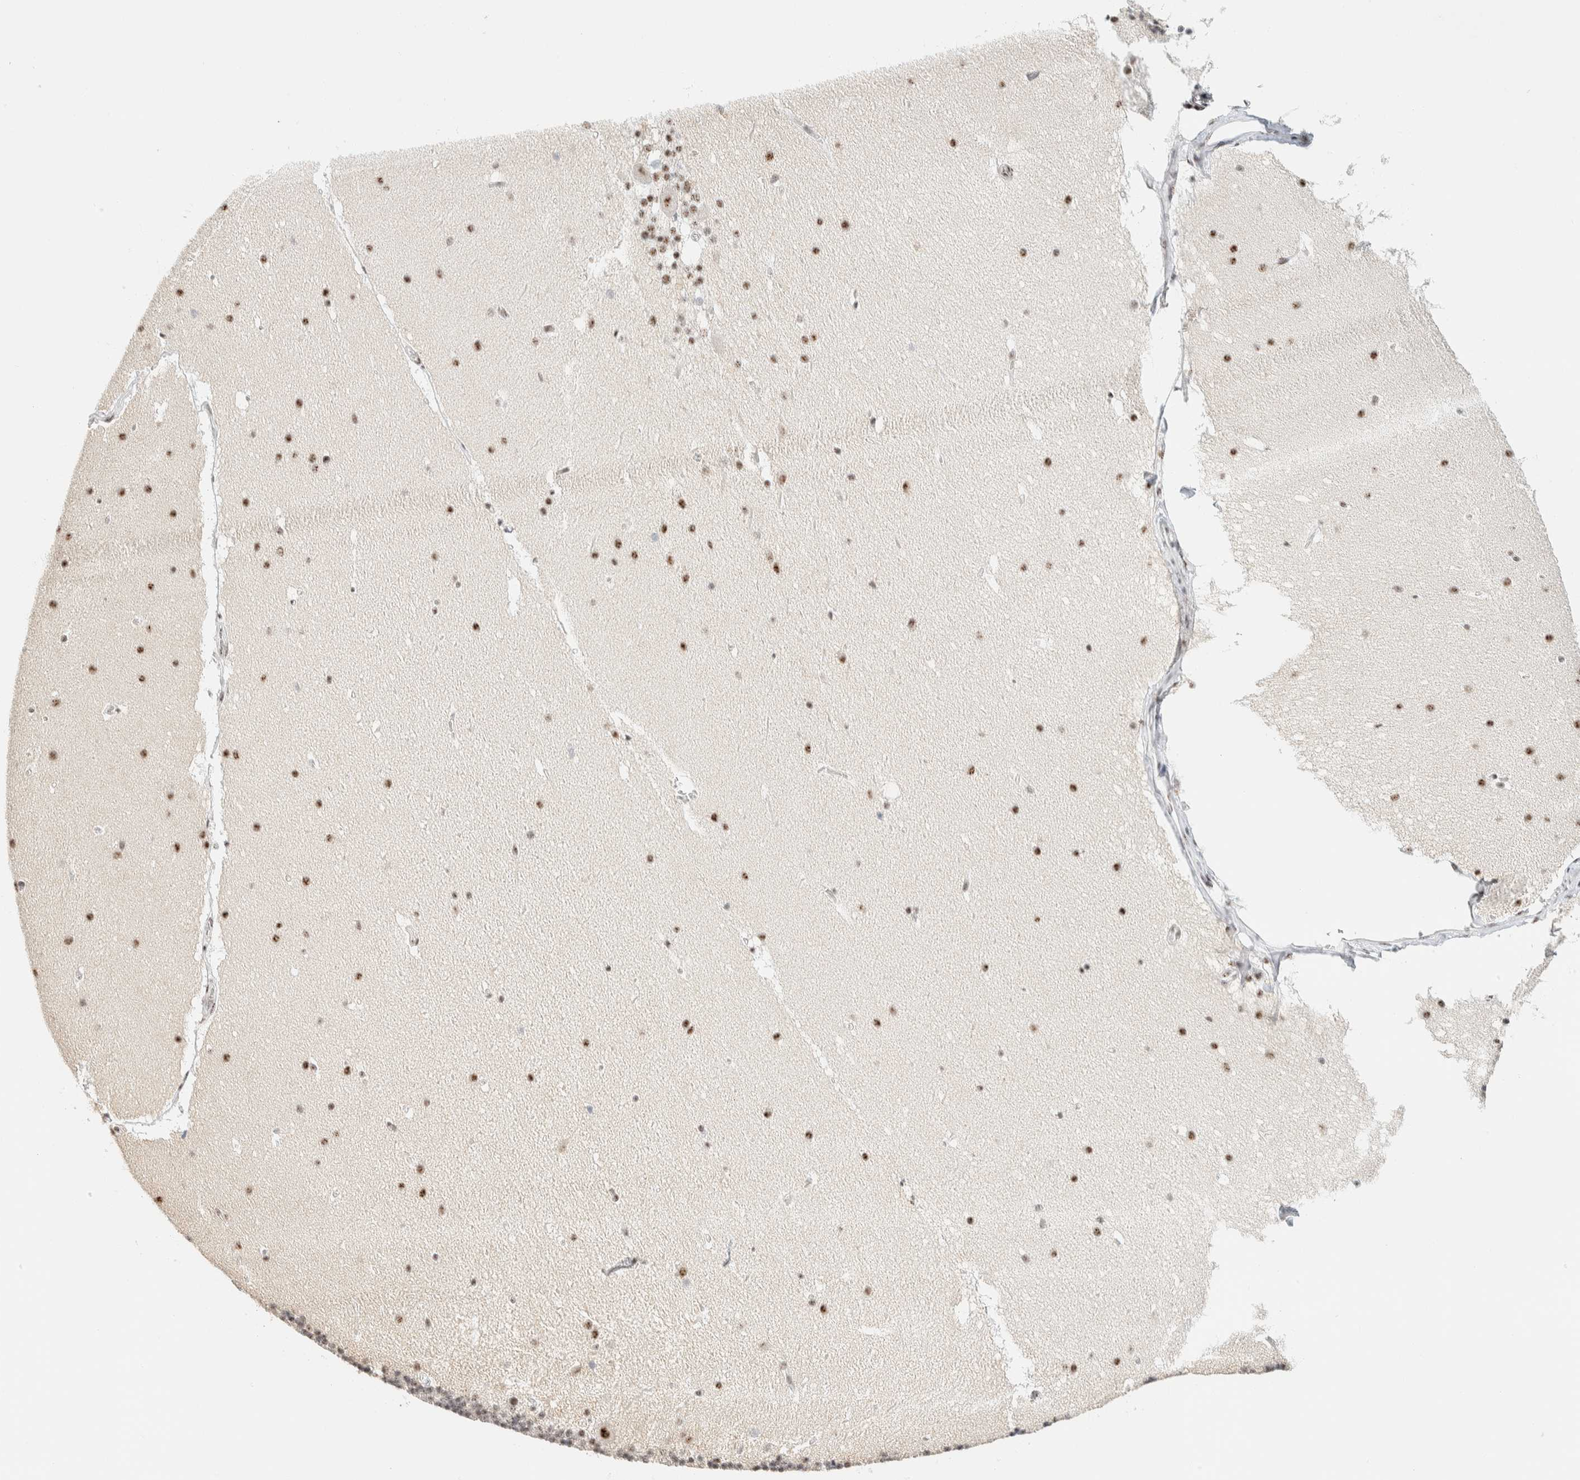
{"staining": {"intensity": "weak", "quantity": ">75%", "location": "nuclear"}, "tissue": "cerebellum", "cell_type": "Cells in granular layer", "image_type": "normal", "snomed": [{"axis": "morphology", "description": "Normal tissue, NOS"}, {"axis": "topography", "description": "Cerebellum"}], "caption": "Unremarkable cerebellum reveals weak nuclear staining in approximately >75% of cells in granular layer, visualized by immunohistochemistry. The protein of interest is shown in brown color, while the nuclei are stained blue.", "gene": "SON", "patient": {"sex": "female", "age": 19}}